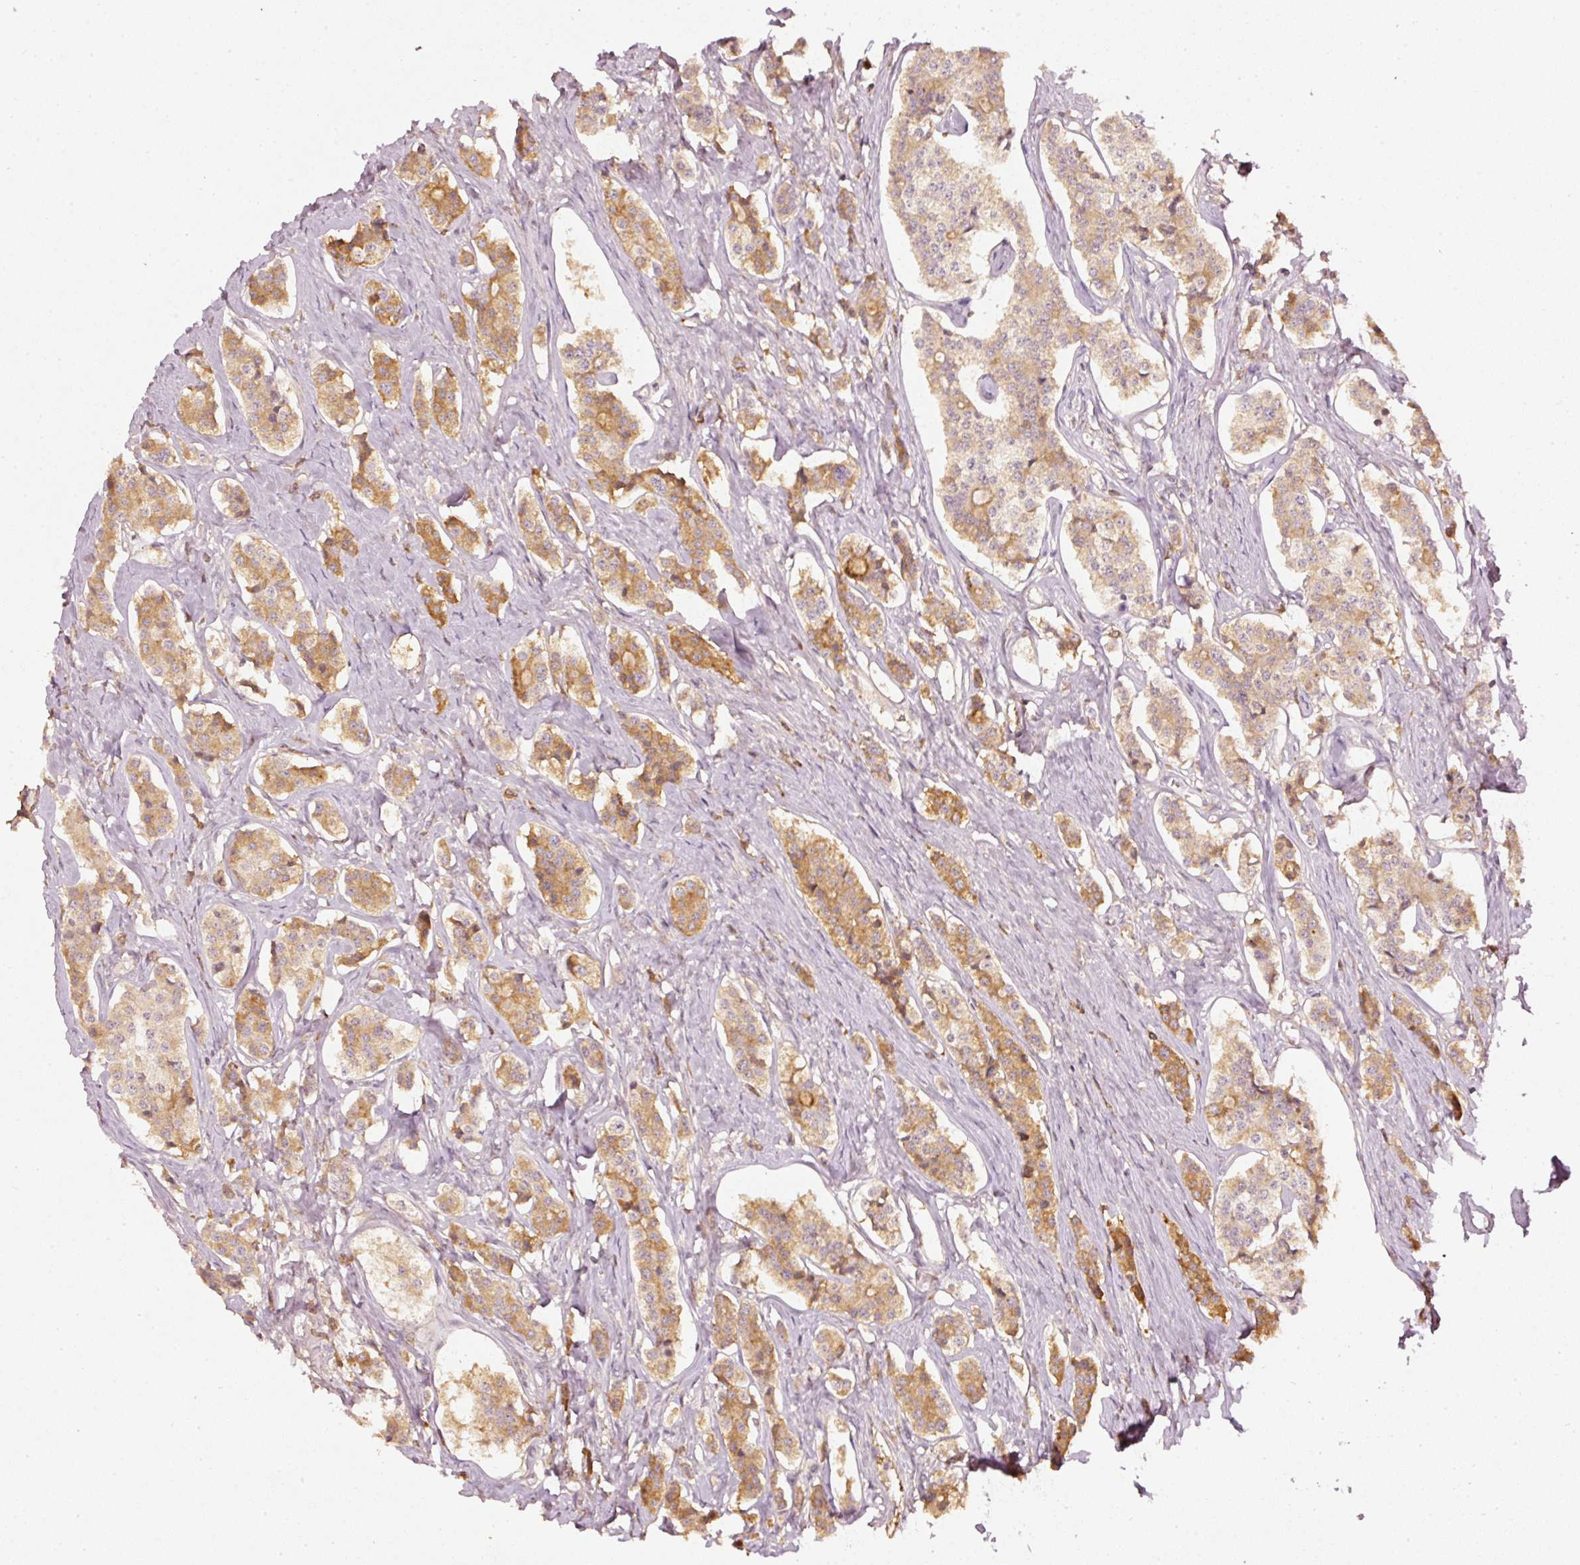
{"staining": {"intensity": "moderate", "quantity": "25%-75%", "location": "cytoplasmic/membranous"}, "tissue": "carcinoid", "cell_type": "Tumor cells", "image_type": "cancer", "snomed": [{"axis": "morphology", "description": "Carcinoid, malignant, NOS"}, {"axis": "topography", "description": "Small intestine"}], "caption": "An image of human malignant carcinoid stained for a protein shows moderate cytoplasmic/membranous brown staining in tumor cells.", "gene": "EVL", "patient": {"sex": "male", "age": 63}}